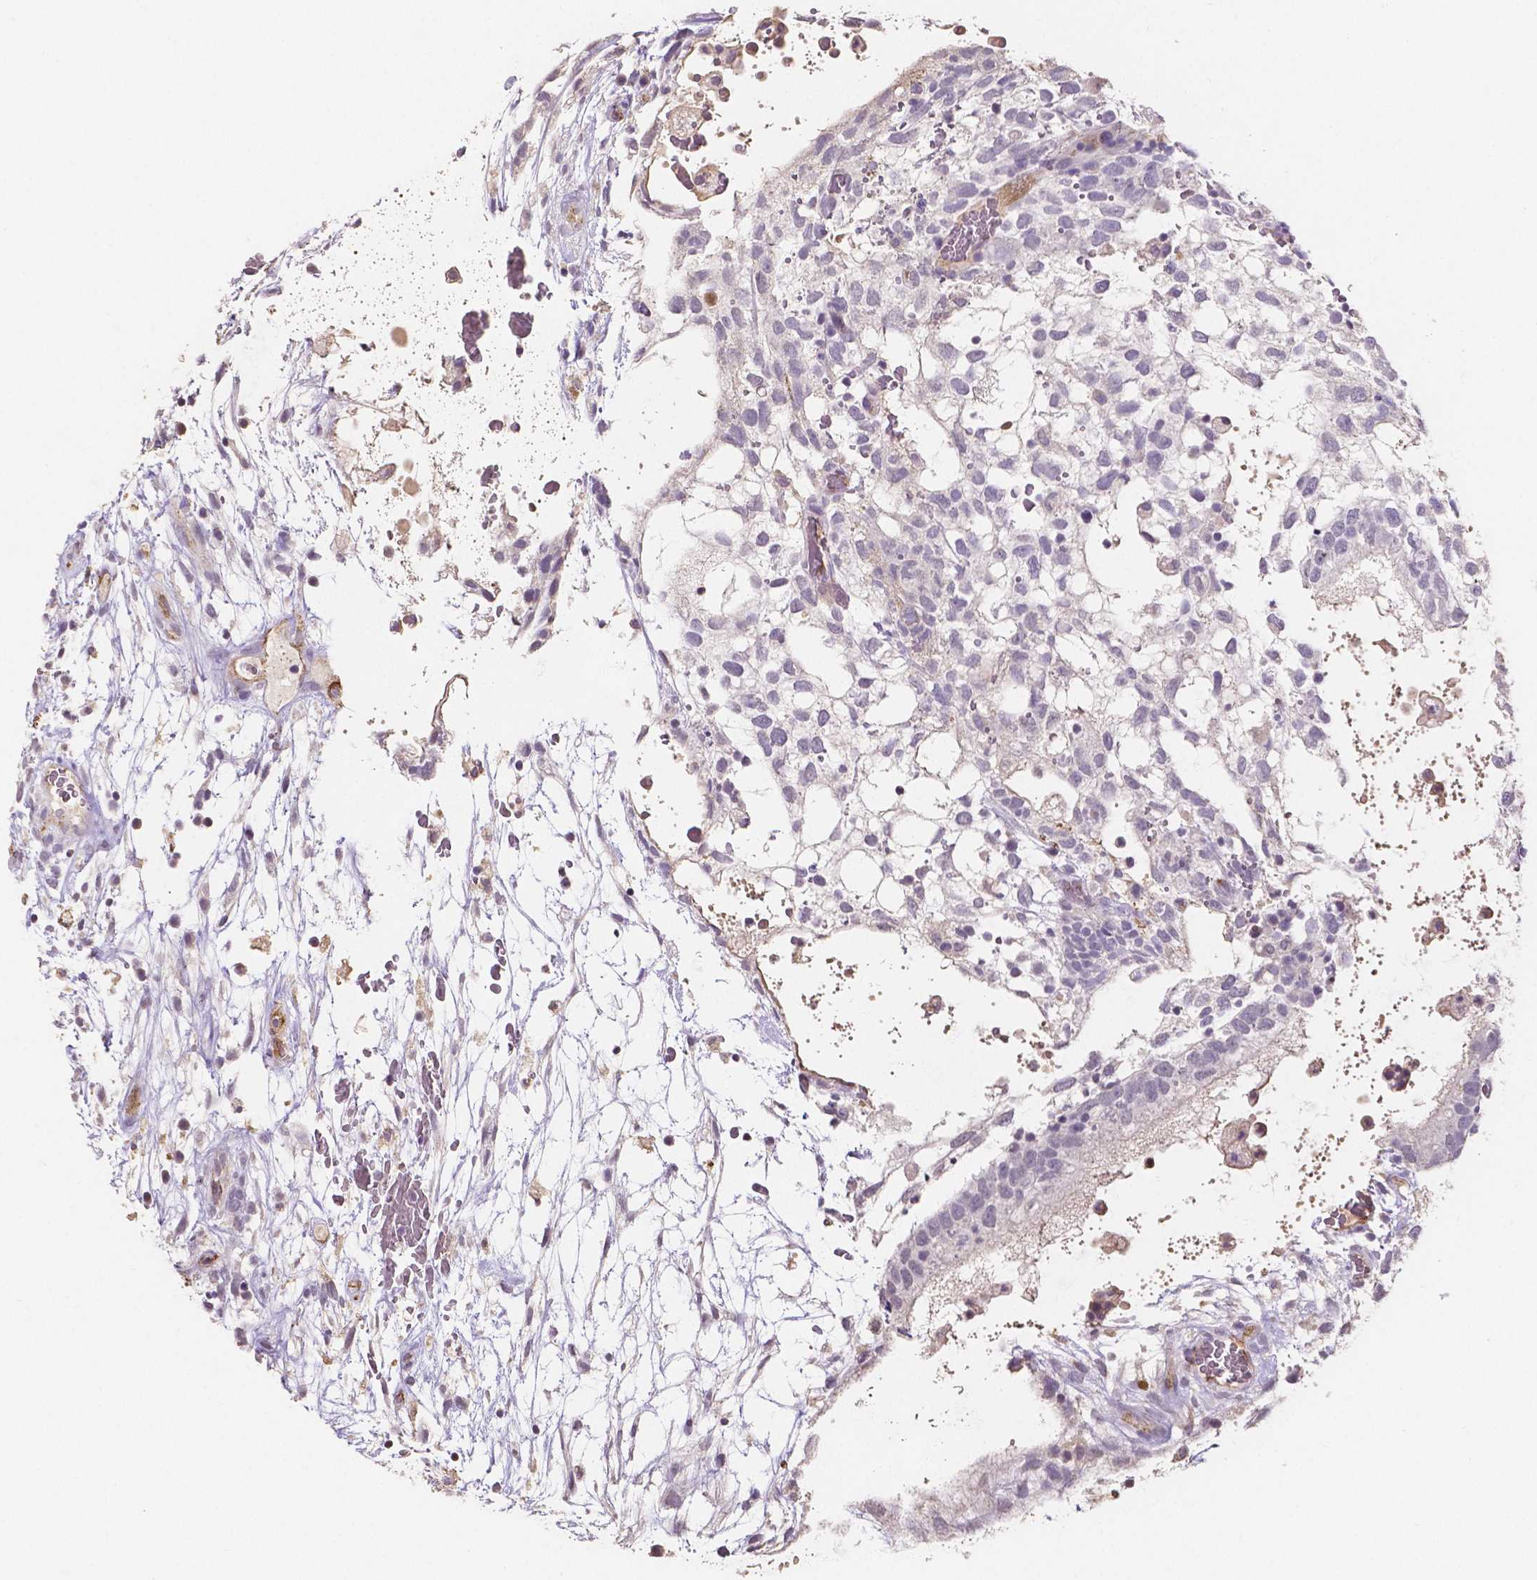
{"staining": {"intensity": "moderate", "quantity": "<25%", "location": "cytoplasmic/membranous"}, "tissue": "testis cancer", "cell_type": "Tumor cells", "image_type": "cancer", "snomed": [{"axis": "morphology", "description": "Normal tissue, NOS"}, {"axis": "morphology", "description": "Carcinoma, Embryonal, NOS"}, {"axis": "topography", "description": "Testis"}], "caption": "Tumor cells reveal low levels of moderate cytoplasmic/membranous staining in about <25% of cells in testis embryonal carcinoma. (DAB (3,3'-diaminobenzidine) IHC, brown staining for protein, blue staining for nuclei).", "gene": "ELAVL2", "patient": {"sex": "male", "age": 32}}